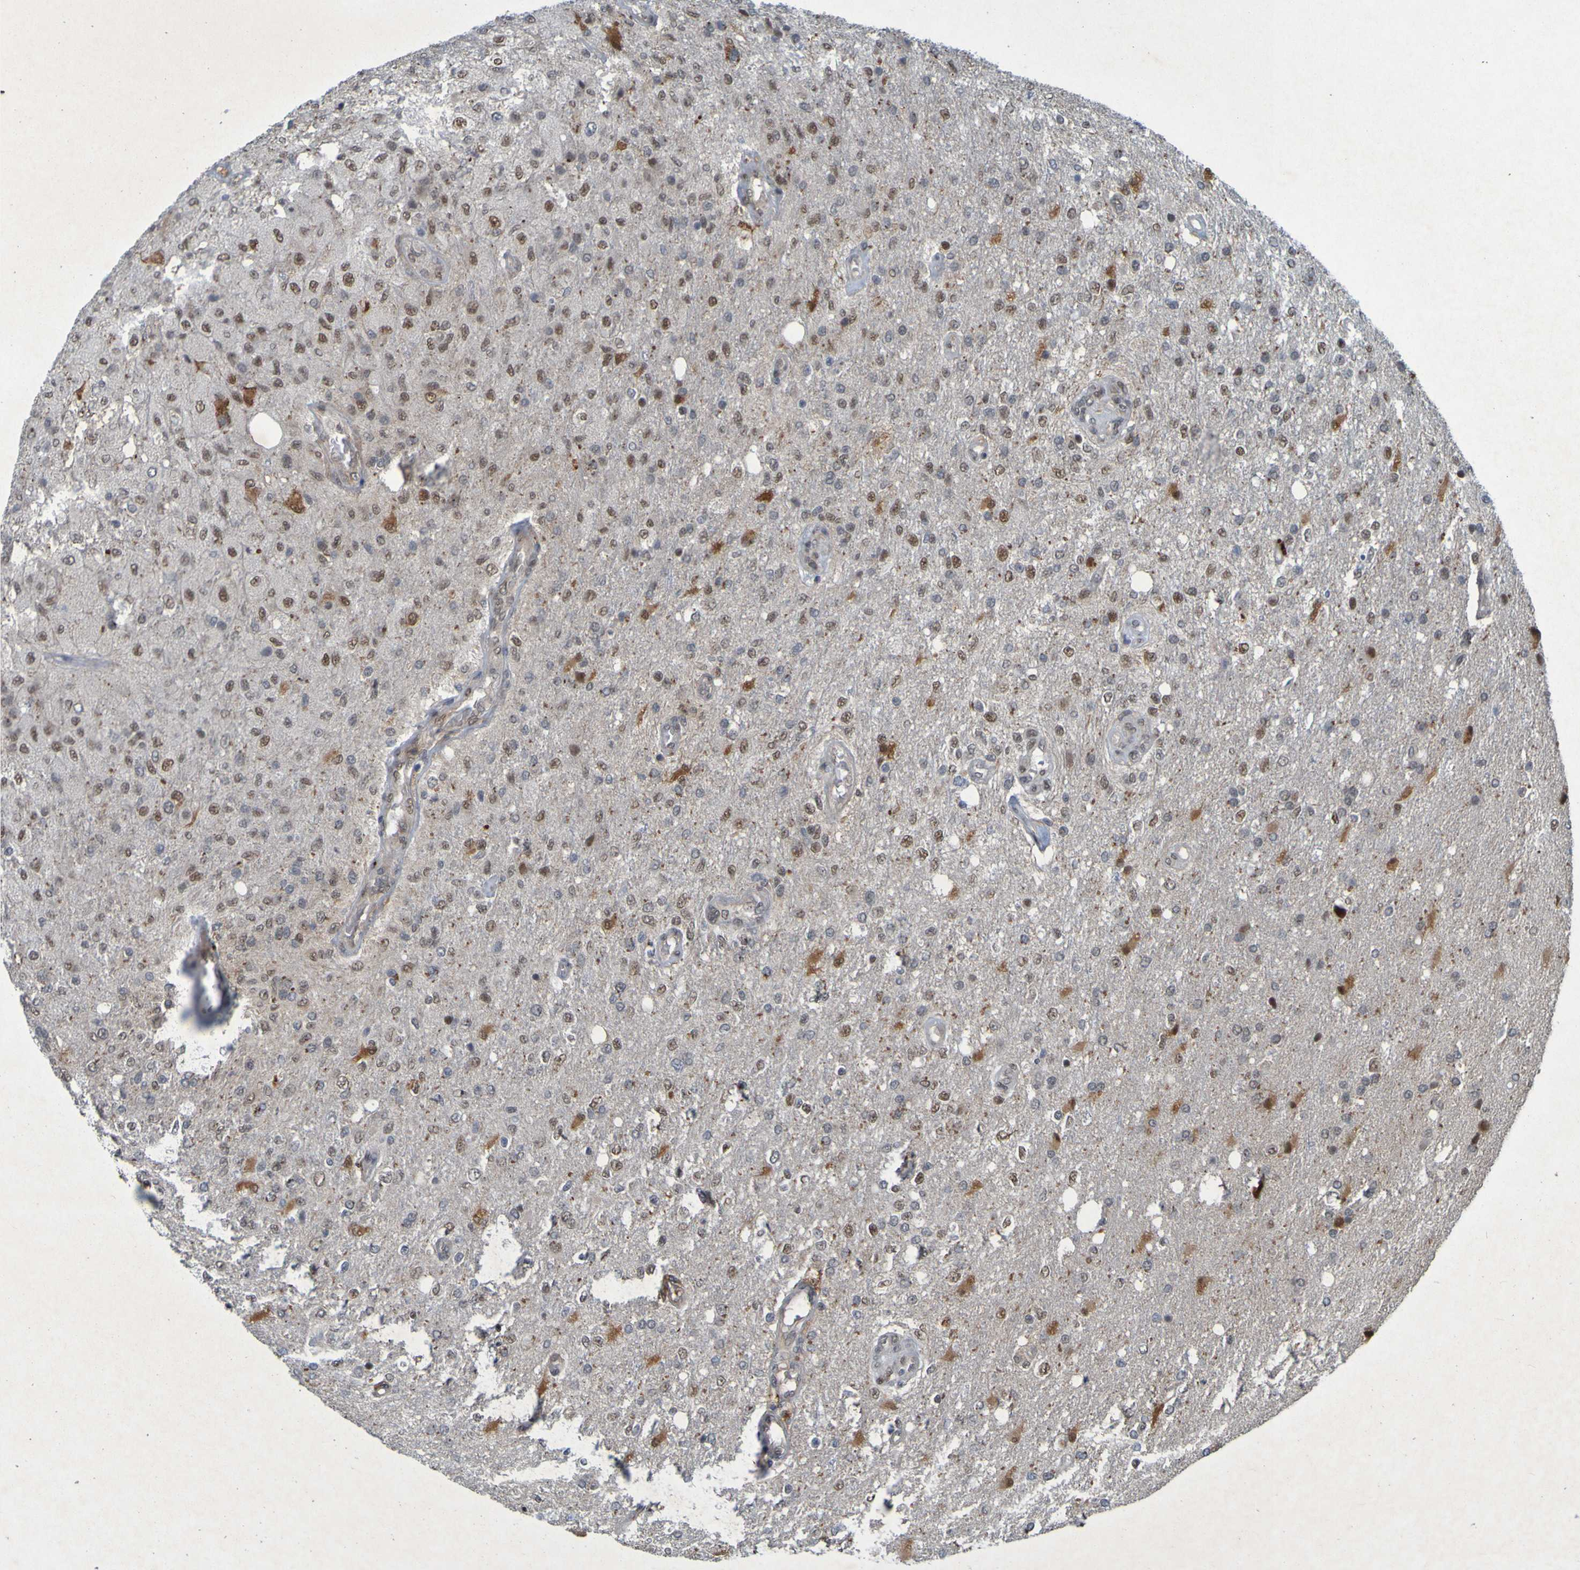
{"staining": {"intensity": "moderate", "quantity": "25%-75%", "location": "nuclear"}, "tissue": "glioma", "cell_type": "Tumor cells", "image_type": "cancer", "snomed": [{"axis": "morphology", "description": "Normal tissue, NOS"}, {"axis": "morphology", "description": "Glioma, malignant, High grade"}, {"axis": "topography", "description": "Cerebral cortex"}], "caption": "Glioma stained with a protein marker exhibits moderate staining in tumor cells.", "gene": "MCPH1", "patient": {"sex": "male", "age": 77}}